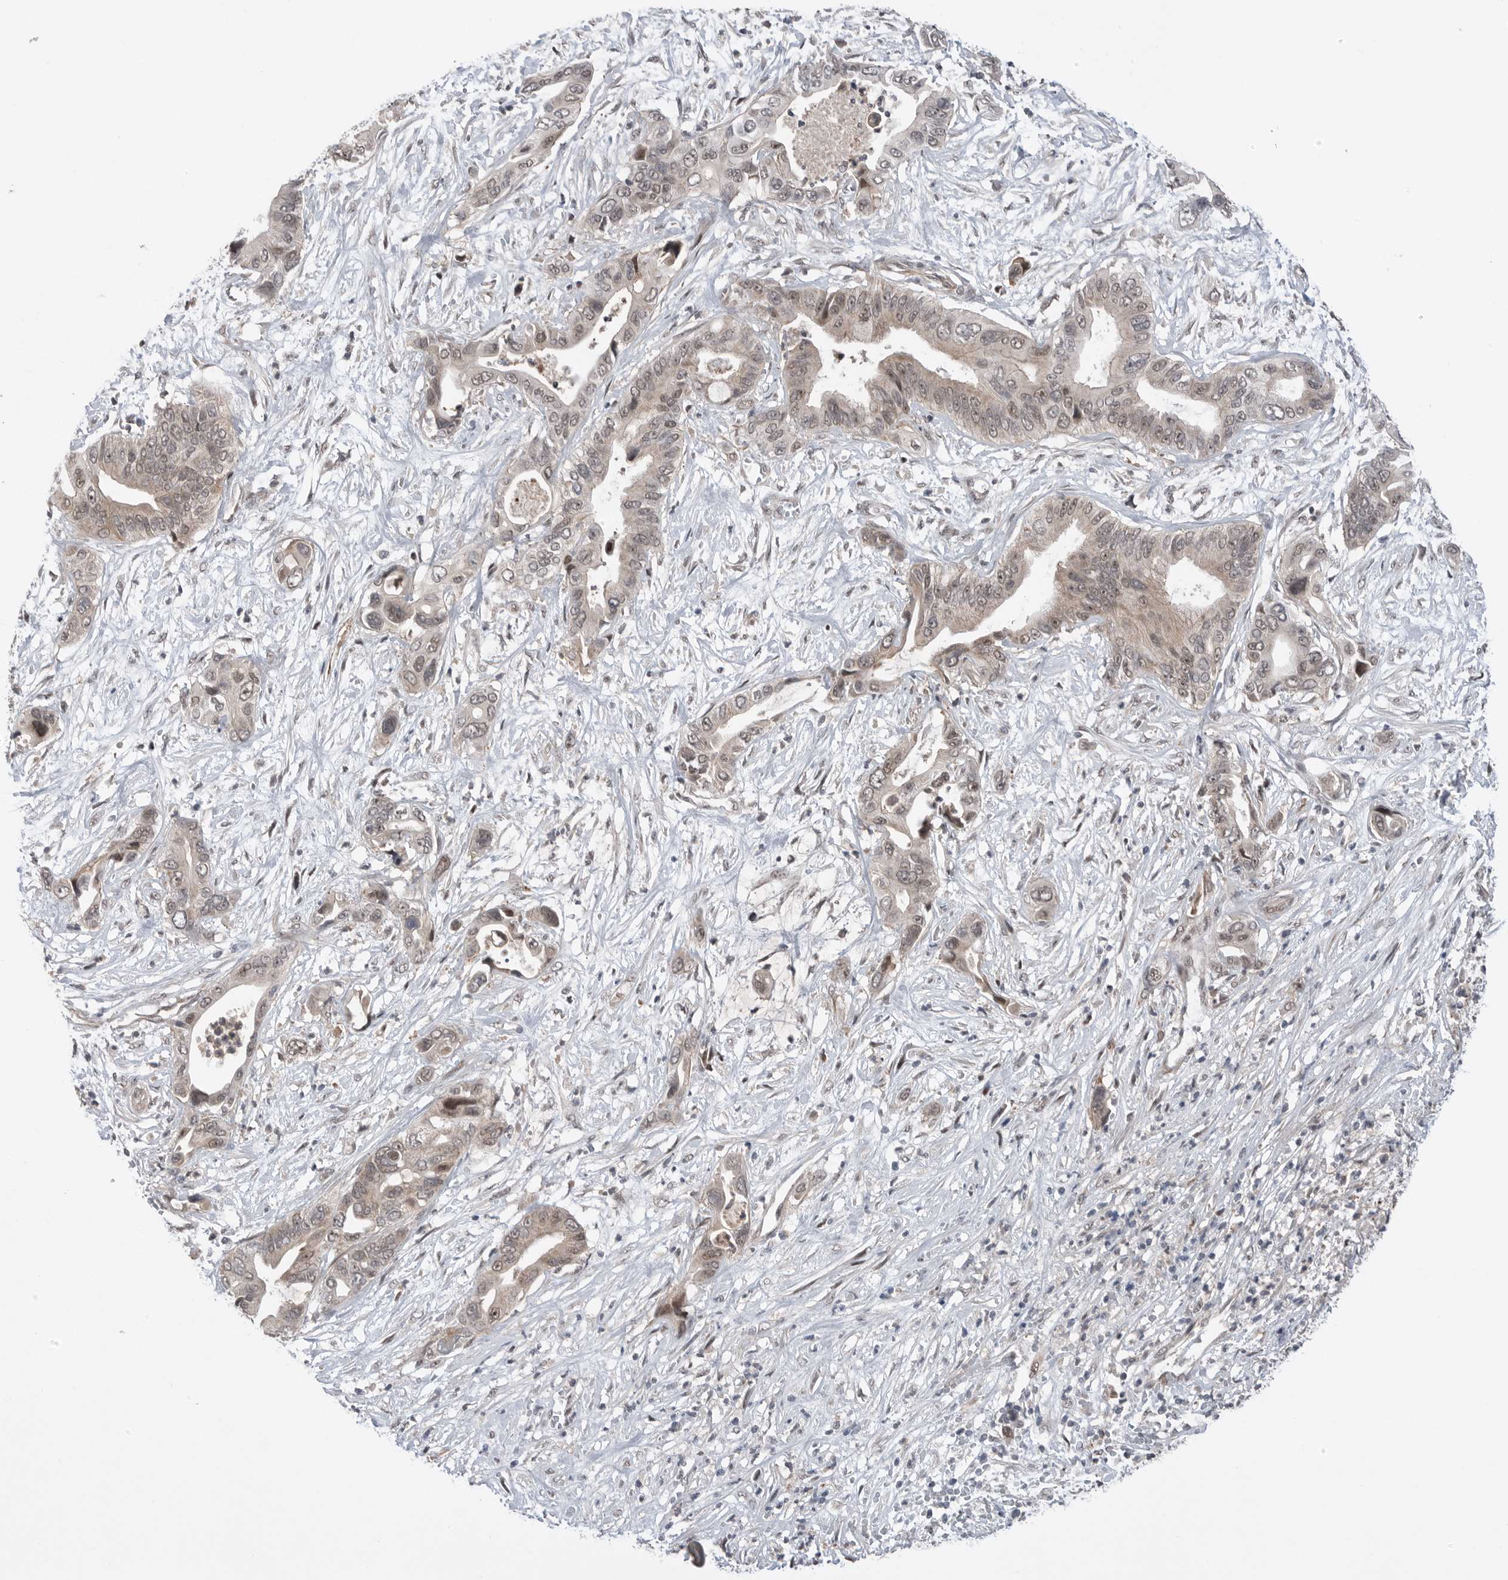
{"staining": {"intensity": "weak", "quantity": ">75%", "location": "cytoplasmic/membranous,nuclear"}, "tissue": "pancreatic cancer", "cell_type": "Tumor cells", "image_type": "cancer", "snomed": [{"axis": "morphology", "description": "Adenocarcinoma, NOS"}, {"axis": "topography", "description": "Pancreas"}], "caption": "Immunohistochemistry (DAB (3,3'-diaminobenzidine)) staining of pancreatic adenocarcinoma displays weak cytoplasmic/membranous and nuclear protein positivity in approximately >75% of tumor cells. Ihc stains the protein of interest in brown and the nuclei are stained blue.", "gene": "NTAQ1", "patient": {"sex": "male", "age": 66}}